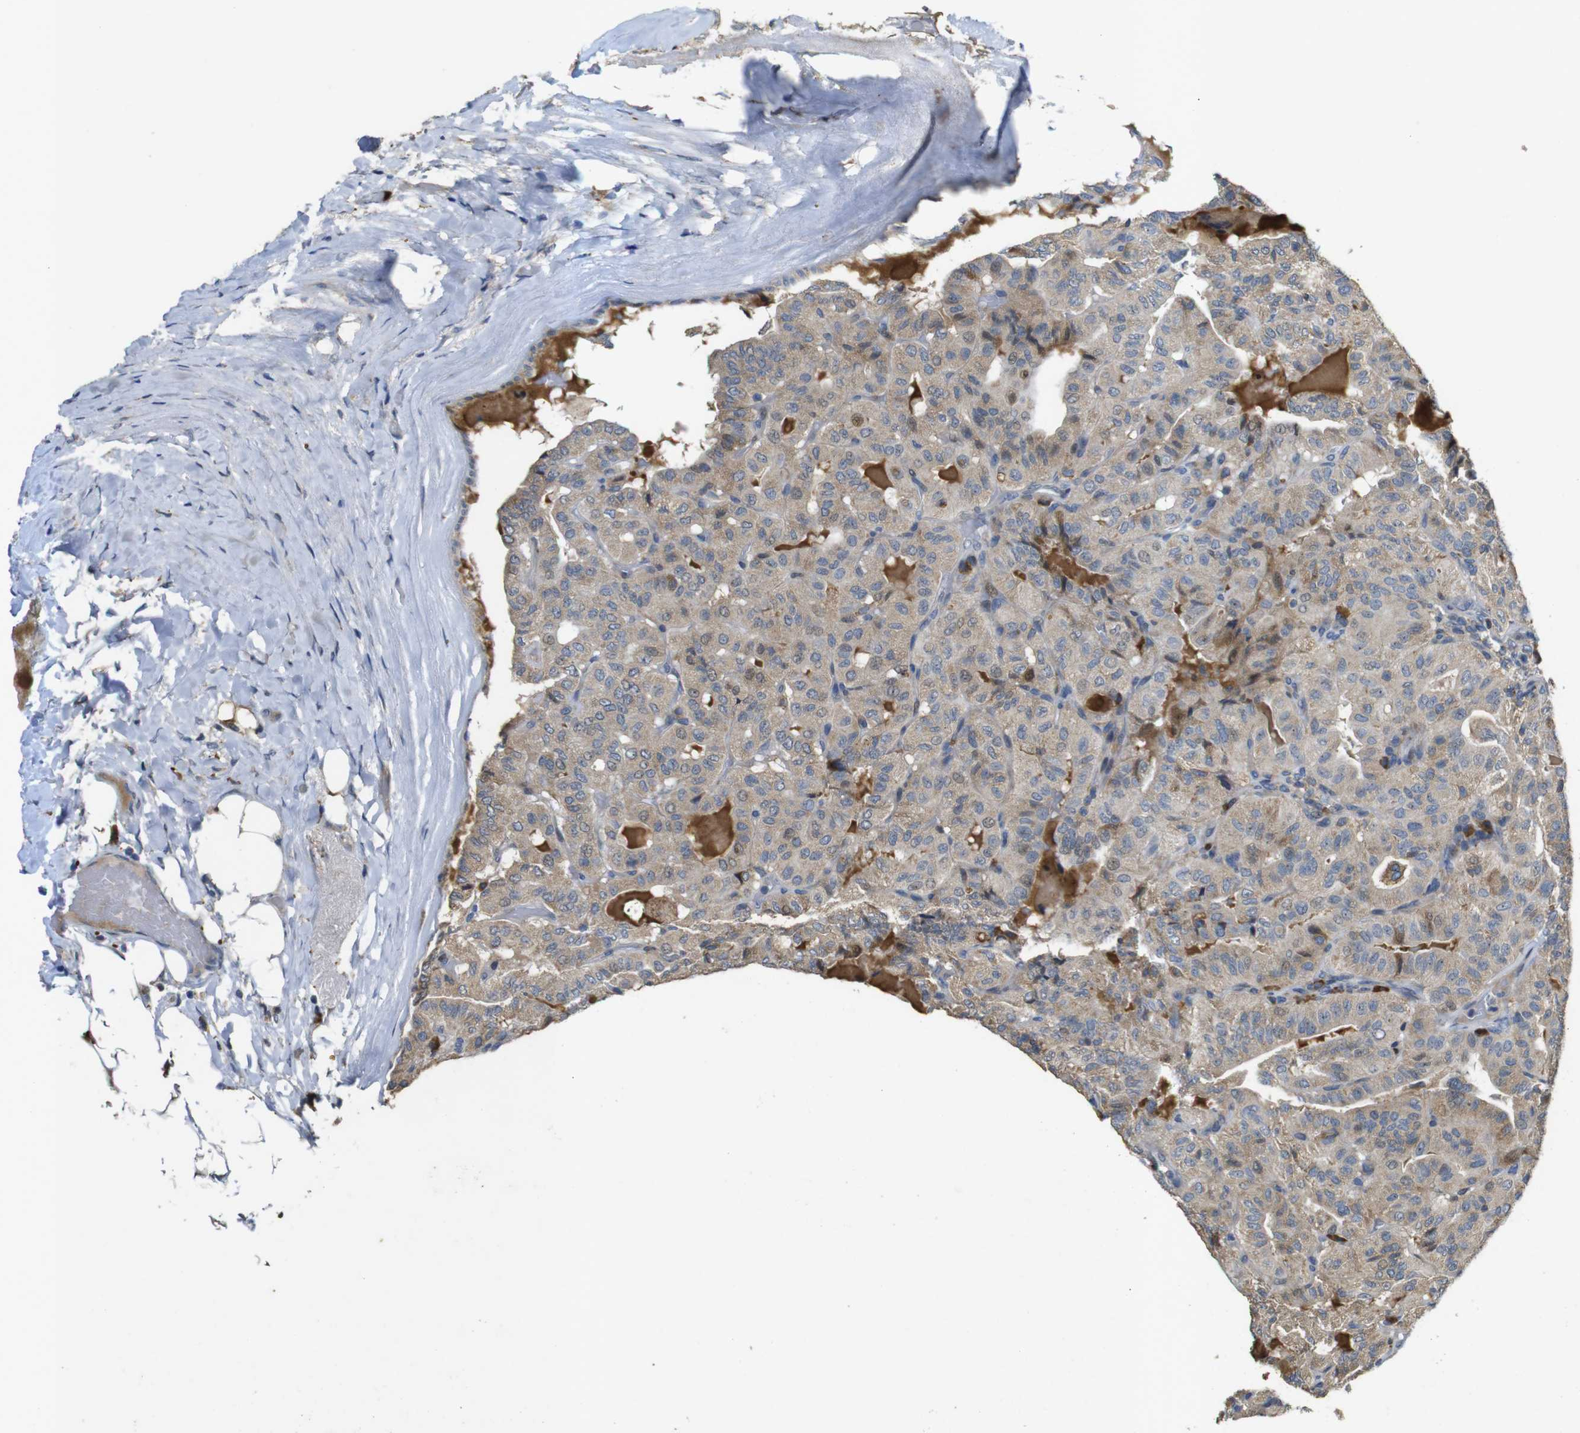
{"staining": {"intensity": "weak", "quantity": ">75%", "location": "cytoplasmic/membranous"}, "tissue": "thyroid cancer", "cell_type": "Tumor cells", "image_type": "cancer", "snomed": [{"axis": "morphology", "description": "Papillary adenocarcinoma, NOS"}, {"axis": "topography", "description": "Thyroid gland"}], "caption": "Immunohistochemical staining of thyroid cancer shows weak cytoplasmic/membranous protein positivity in about >75% of tumor cells.", "gene": "MAGI2", "patient": {"sex": "male", "age": 77}}